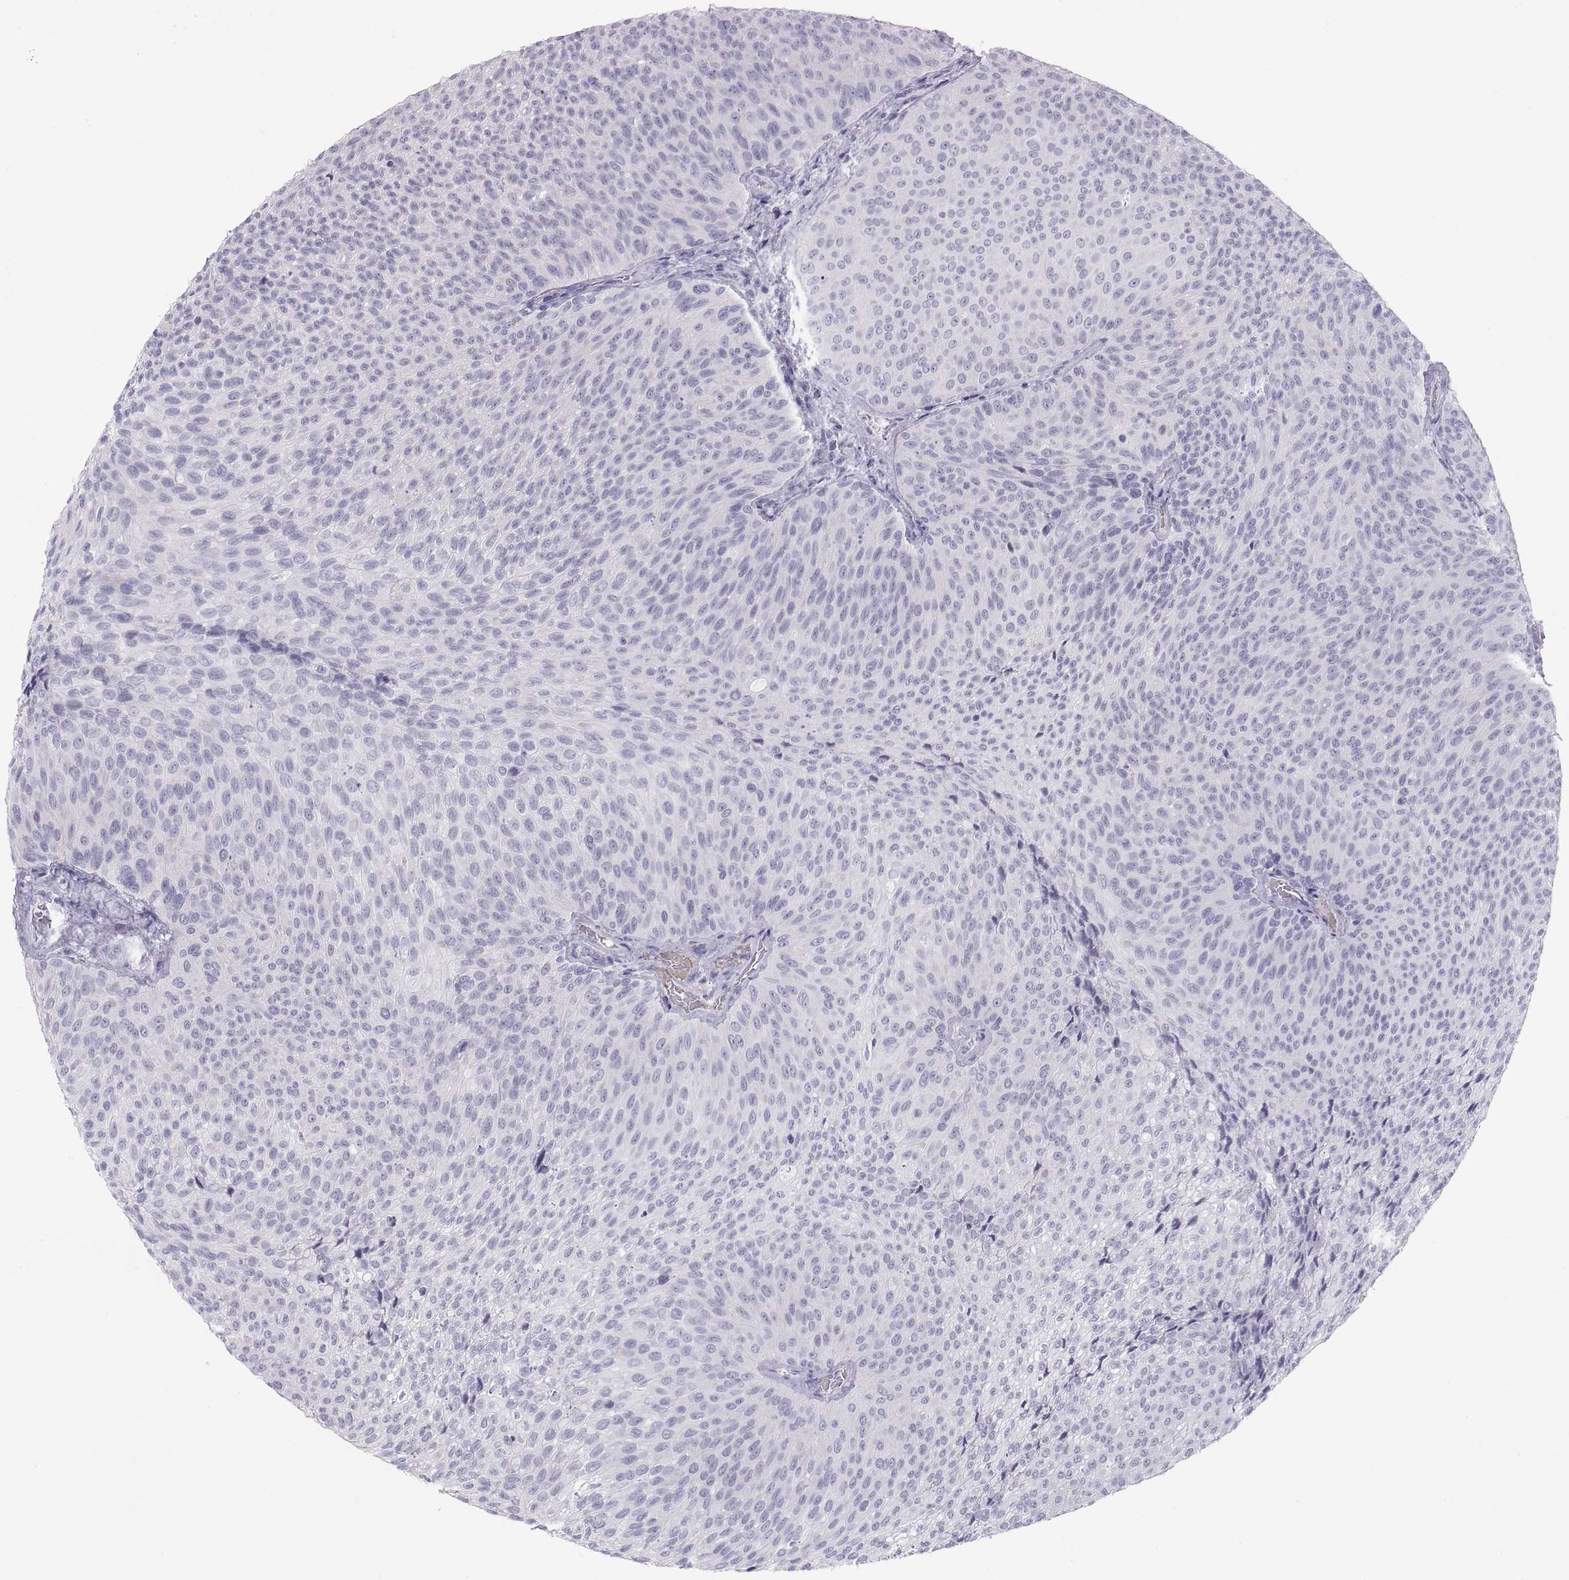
{"staining": {"intensity": "negative", "quantity": "none", "location": "none"}, "tissue": "urothelial cancer", "cell_type": "Tumor cells", "image_type": "cancer", "snomed": [{"axis": "morphology", "description": "Urothelial carcinoma, Low grade"}, {"axis": "topography", "description": "Urinary bladder"}], "caption": "This is a photomicrograph of IHC staining of urothelial cancer, which shows no positivity in tumor cells.", "gene": "MAGEB2", "patient": {"sex": "male", "age": 78}}